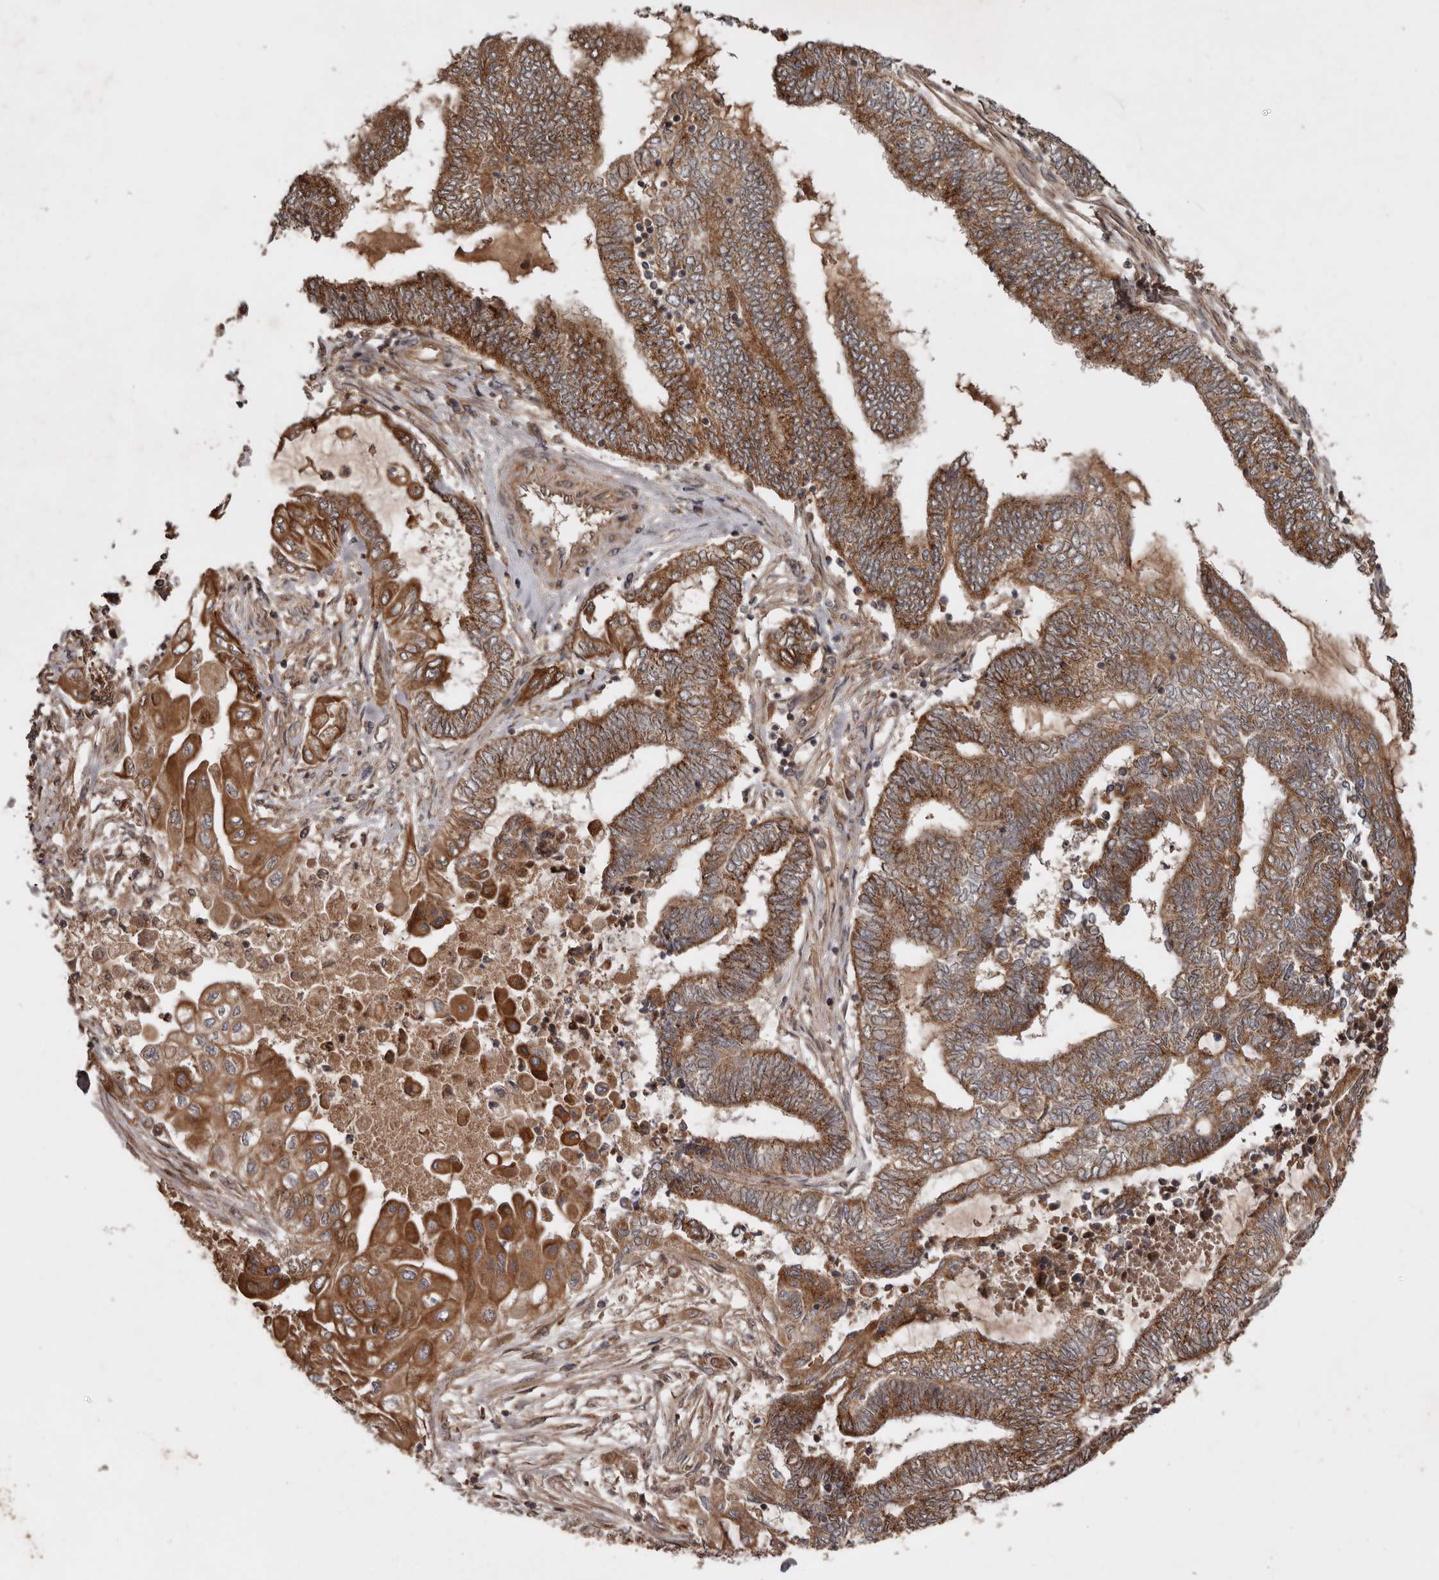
{"staining": {"intensity": "moderate", "quantity": ">75%", "location": "cytoplasmic/membranous"}, "tissue": "endometrial cancer", "cell_type": "Tumor cells", "image_type": "cancer", "snomed": [{"axis": "morphology", "description": "Adenocarcinoma, NOS"}, {"axis": "topography", "description": "Uterus"}, {"axis": "topography", "description": "Endometrium"}], "caption": "This histopathology image shows endometrial cancer (adenocarcinoma) stained with immunohistochemistry (IHC) to label a protein in brown. The cytoplasmic/membranous of tumor cells show moderate positivity for the protein. Nuclei are counter-stained blue.", "gene": "STK36", "patient": {"sex": "female", "age": 70}}